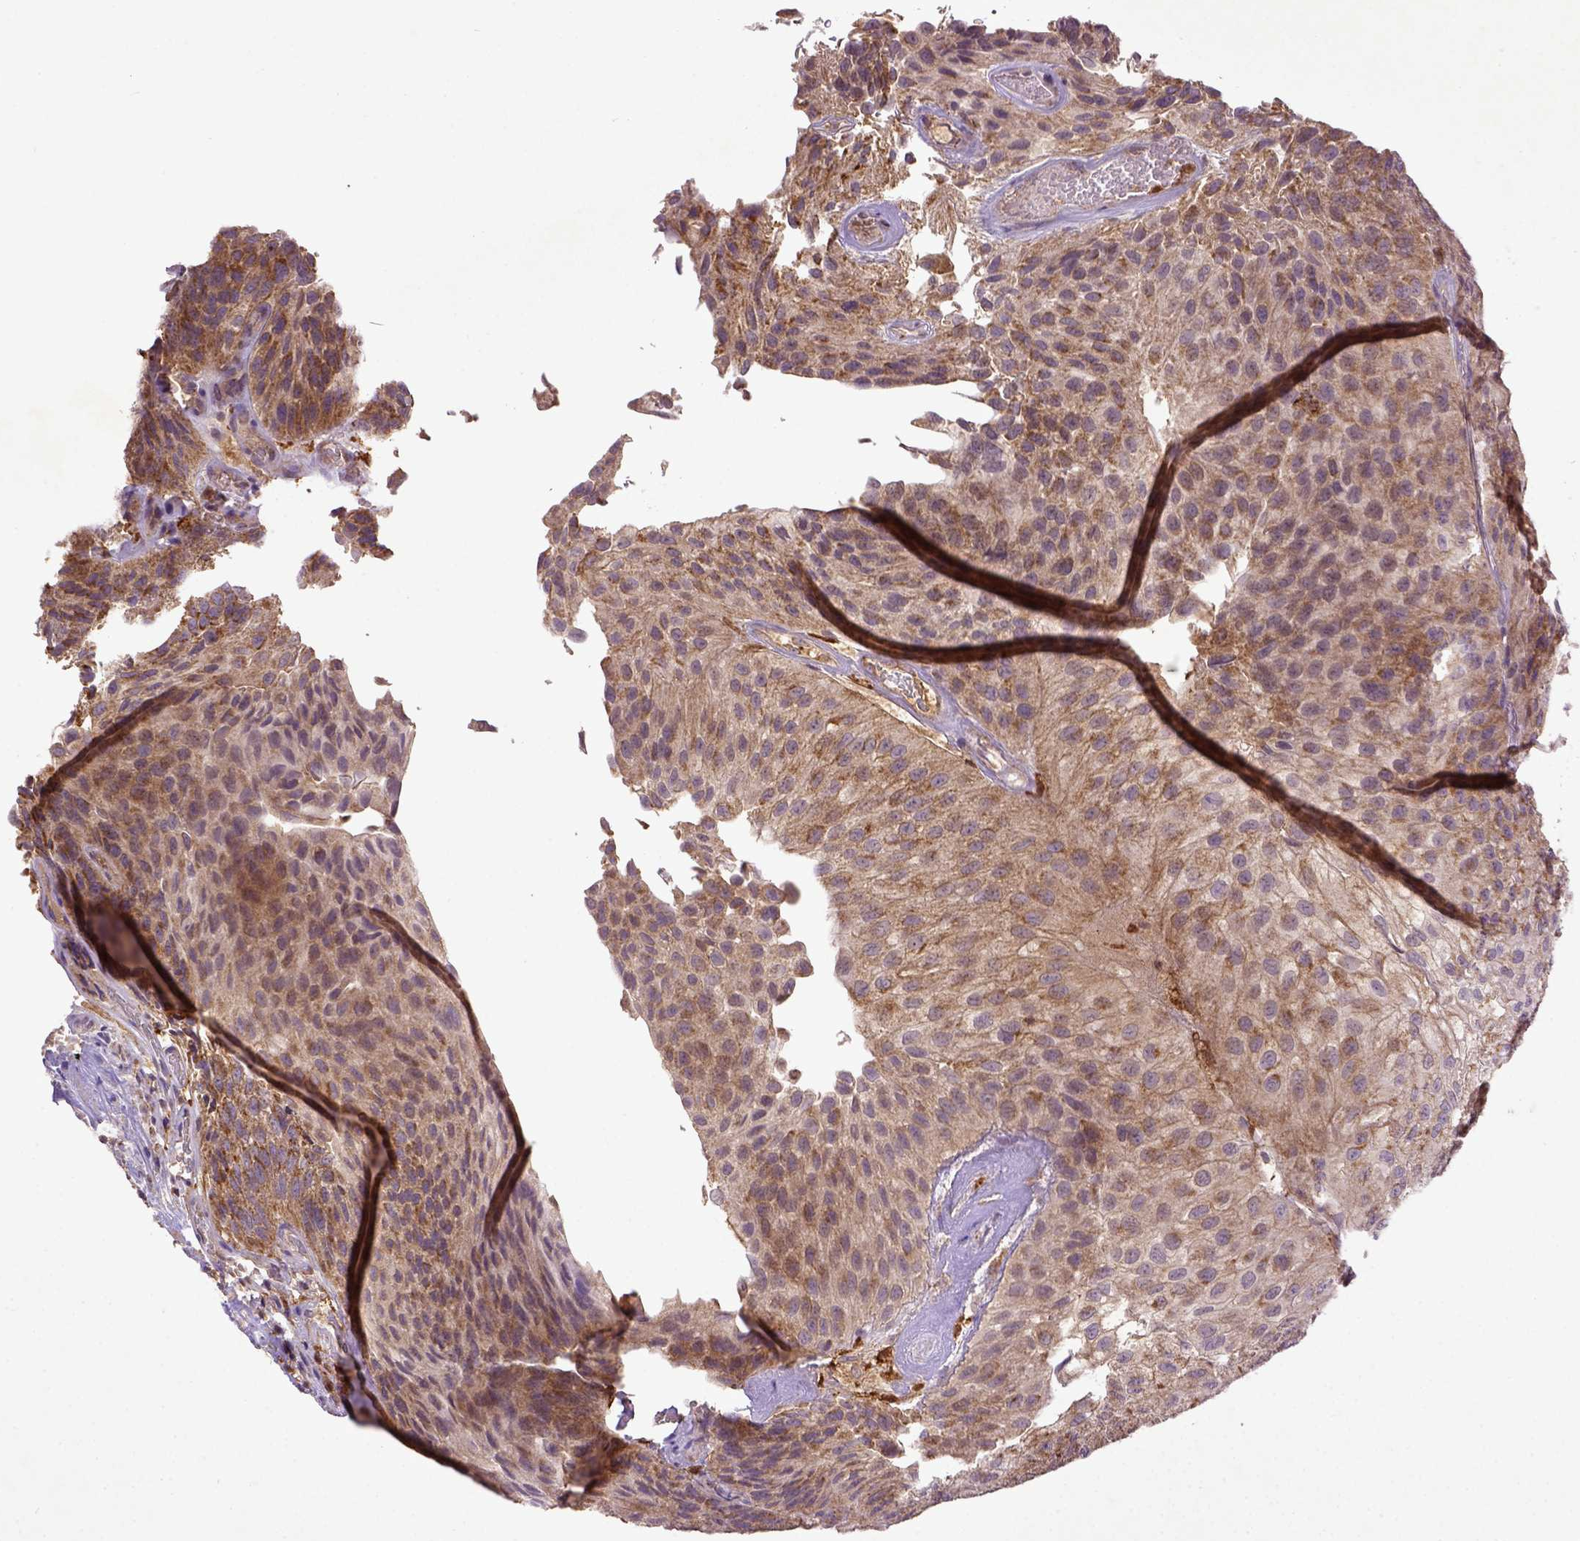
{"staining": {"intensity": "moderate", "quantity": ">75%", "location": "cytoplasmic/membranous"}, "tissue": "urothelial cancer", "cell_type": "Tumor cells", "image_type": "cancer", "snomed": [{"axis": "morphology", "description": "Urothelial carcinoma, NOS"}, {"axis": "topography", "description": "Urinary bladder"}], "caption": "Human transitional cell carcinoma stained with a protein marker reveals moderate staining in tumor cells.", "gene": "MT-CO1", "patient": {"sex": "male", "age": 87}}